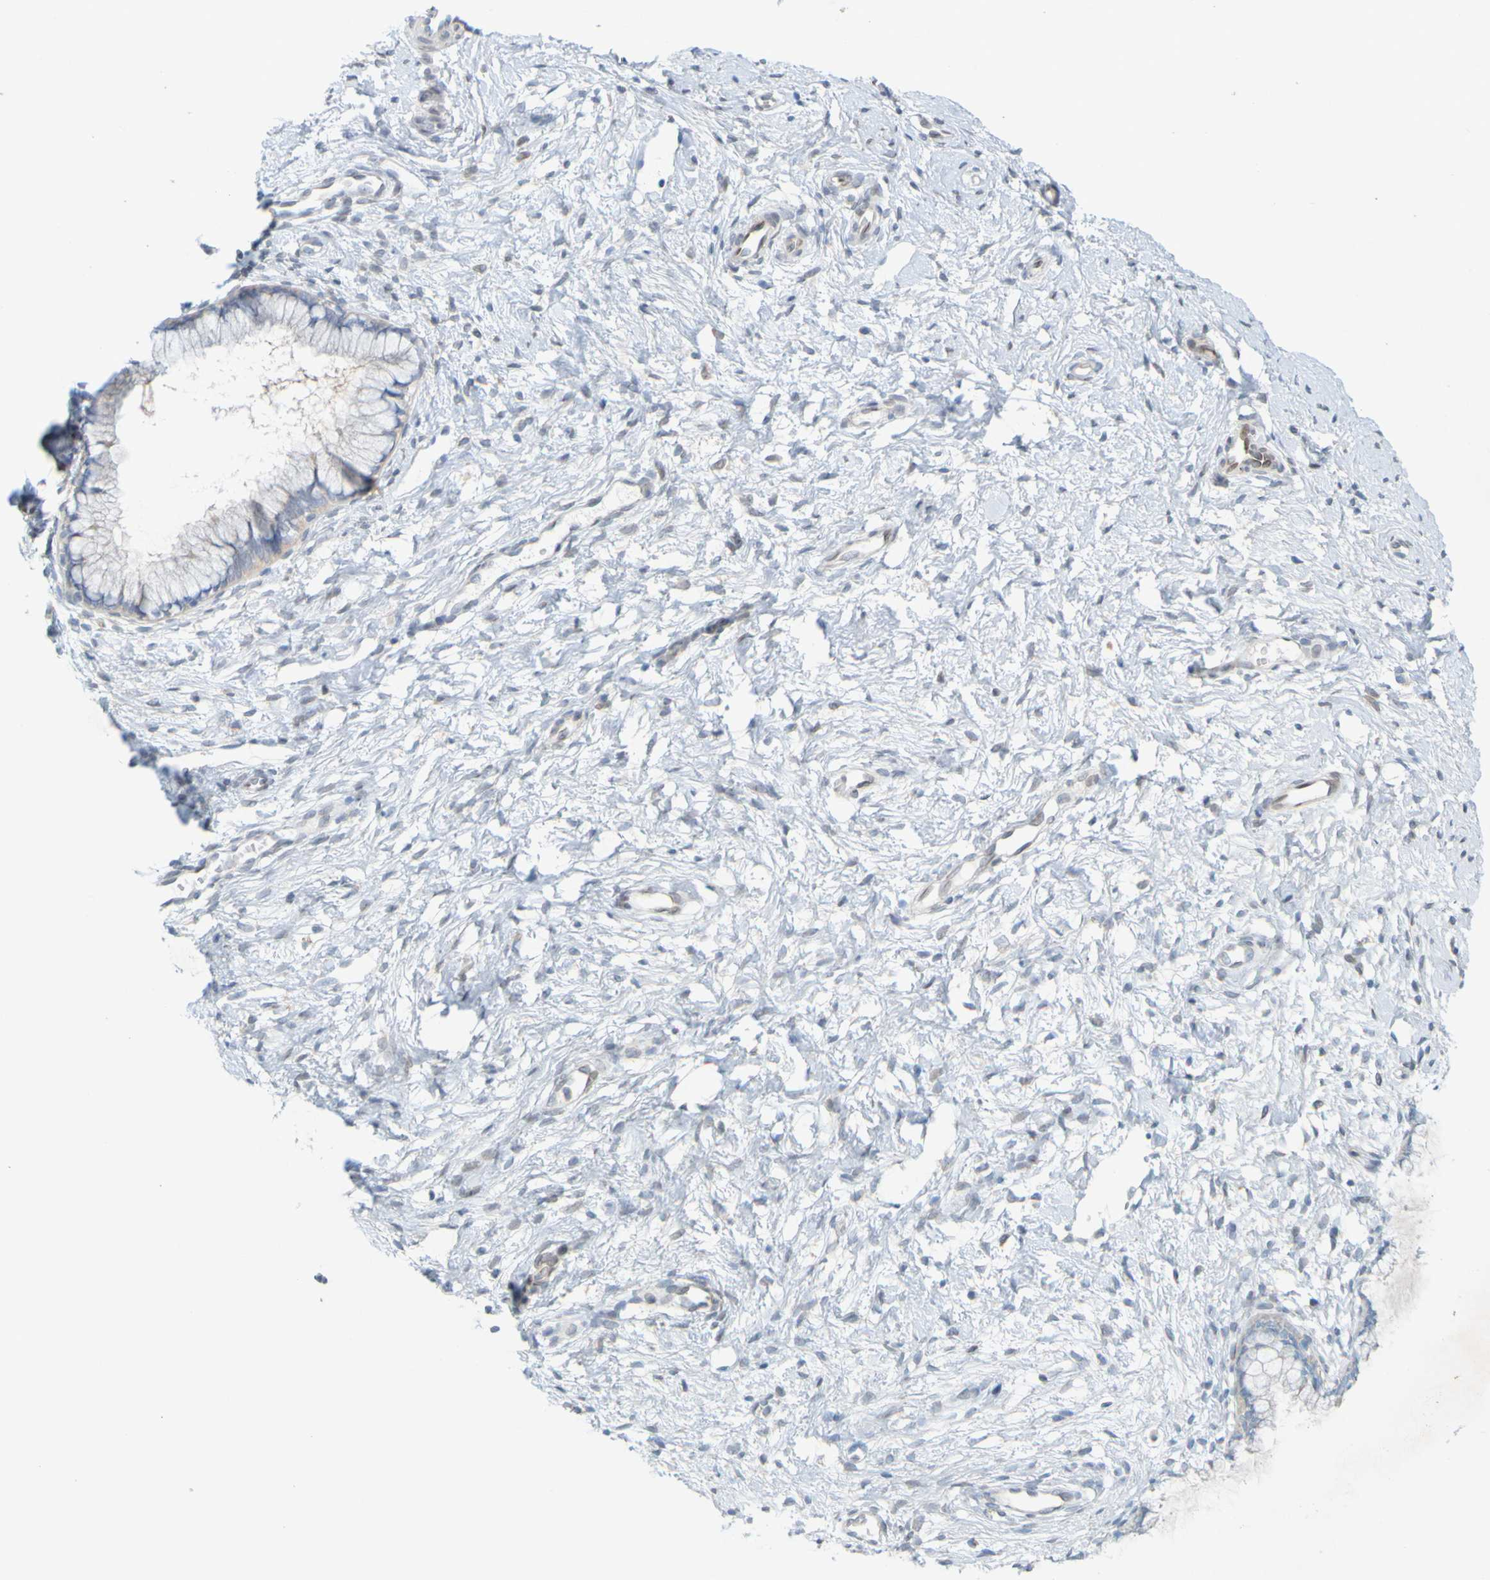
{"staining": {"intensity": "weak", "quantity": ">75%", "location": "cytoplasmic/membranous"}, "tissue": "cervix", "cell_type": "Glandular cells", "image_type": "normal", "snomed": [{"axis": "morphology", "description": "Normal tissue, NOS"}, {"axis": "topography", "description": "Cervix"}], "caption": "About >75% of glandular cells in normal cervix reveal weak cytoplasmic/membranous protein expression as visualized by brown immunohistochemical staining.", "gene": "MAG", "patient": {"sex": "female", "age": 65}}